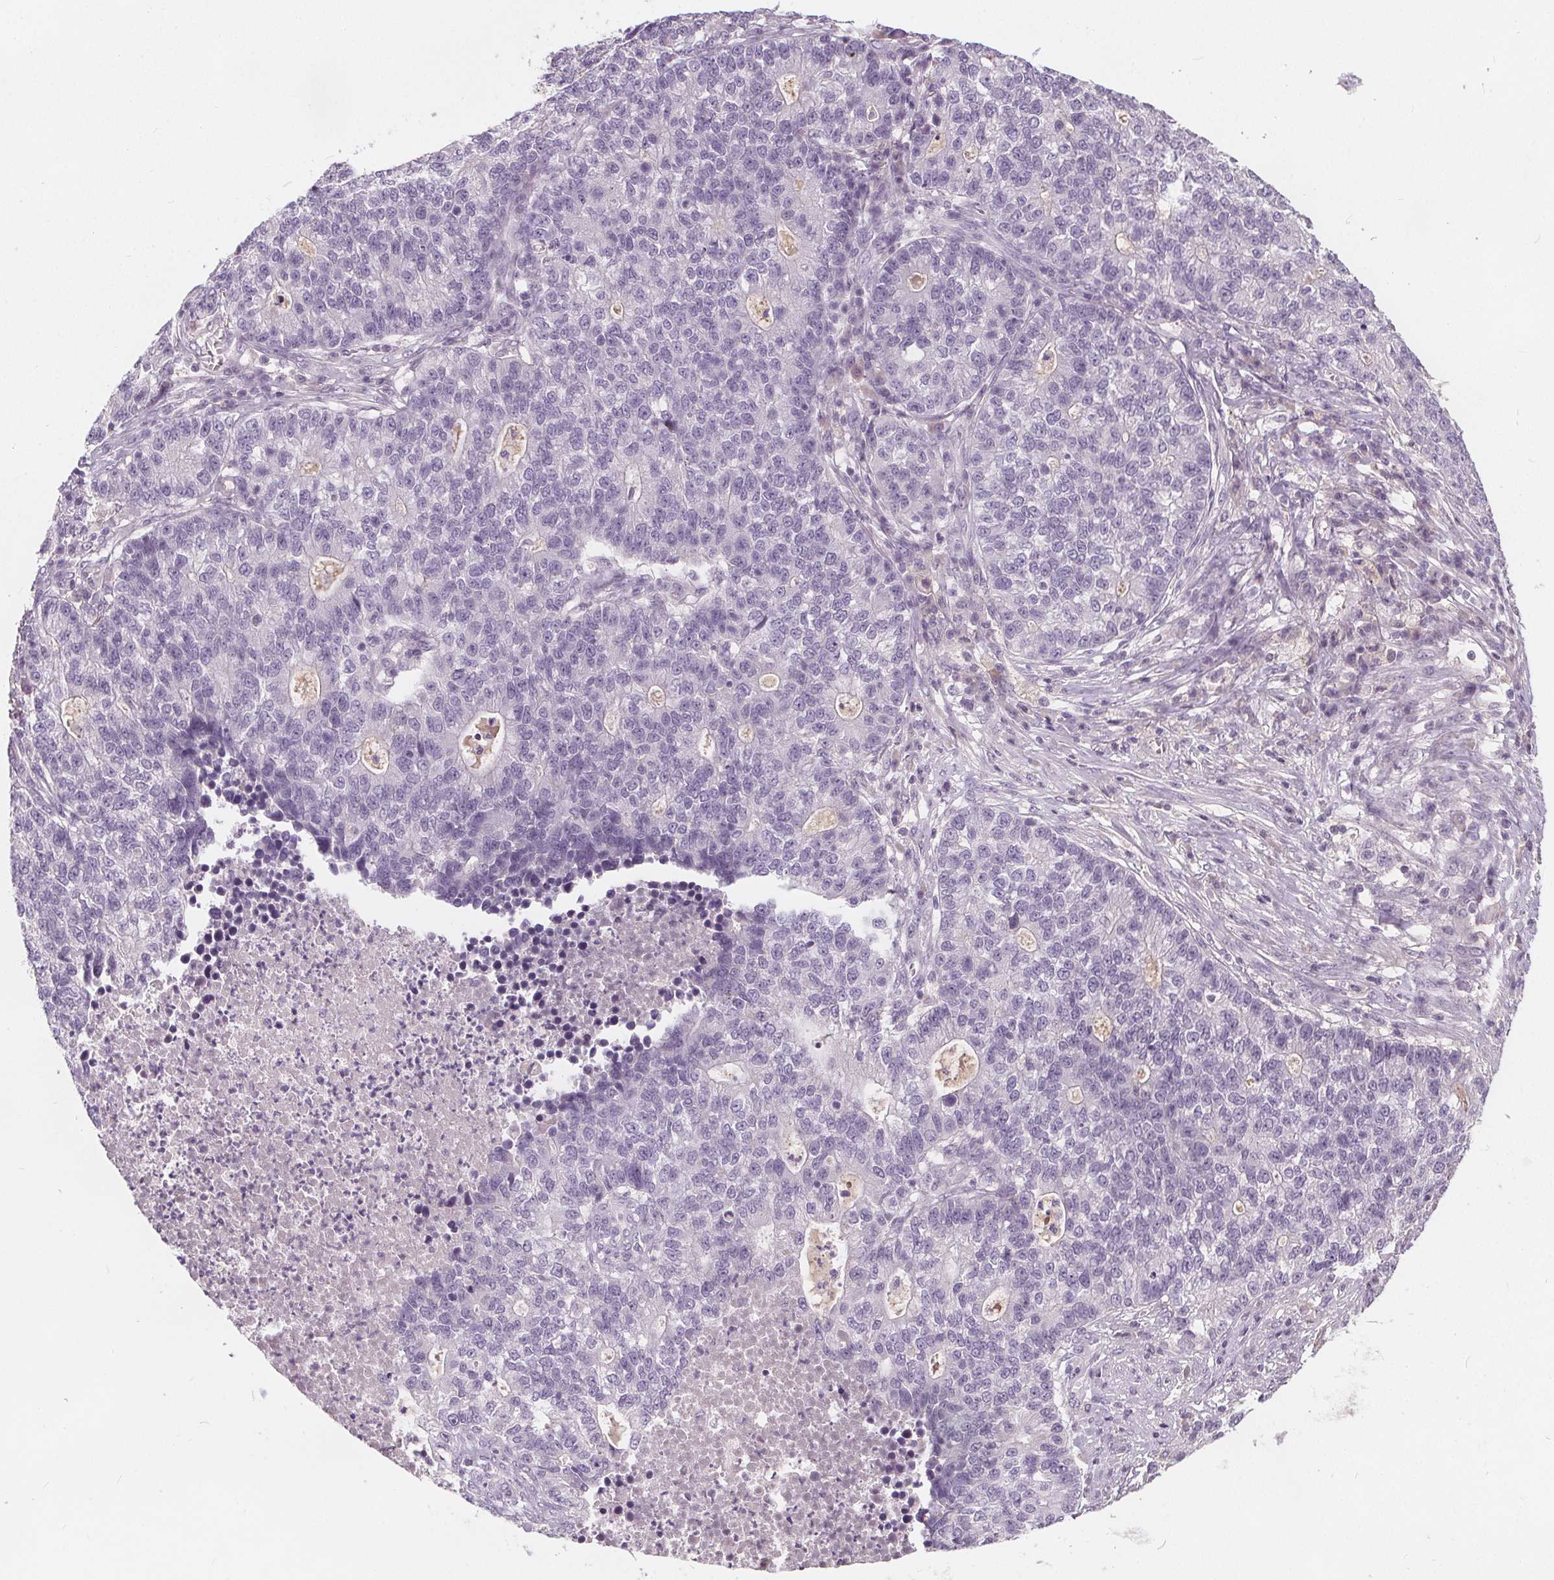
{"staining": {"intensity": "negative", "quantity": "none", "location": "none"}, "tissue": "lung cancer", "cell_type": "Tumor cells", "image_type": "cancer", "snomed": [{"axis": "morphology", "description": "Adenocarcinoma, NOS"}, {"axis": "topography", "description": "Lung"}], "caption": "The image exhibits no staining of tumor cells in lung adenocarcinoma. (Brightfield microscopy of DAB (3,3'-diaminobenzidine) immunohistochemistry (IHC) at high magnification).", "gene": "PLA2G2E", "patient": {"sex": "male", "age": 57}}